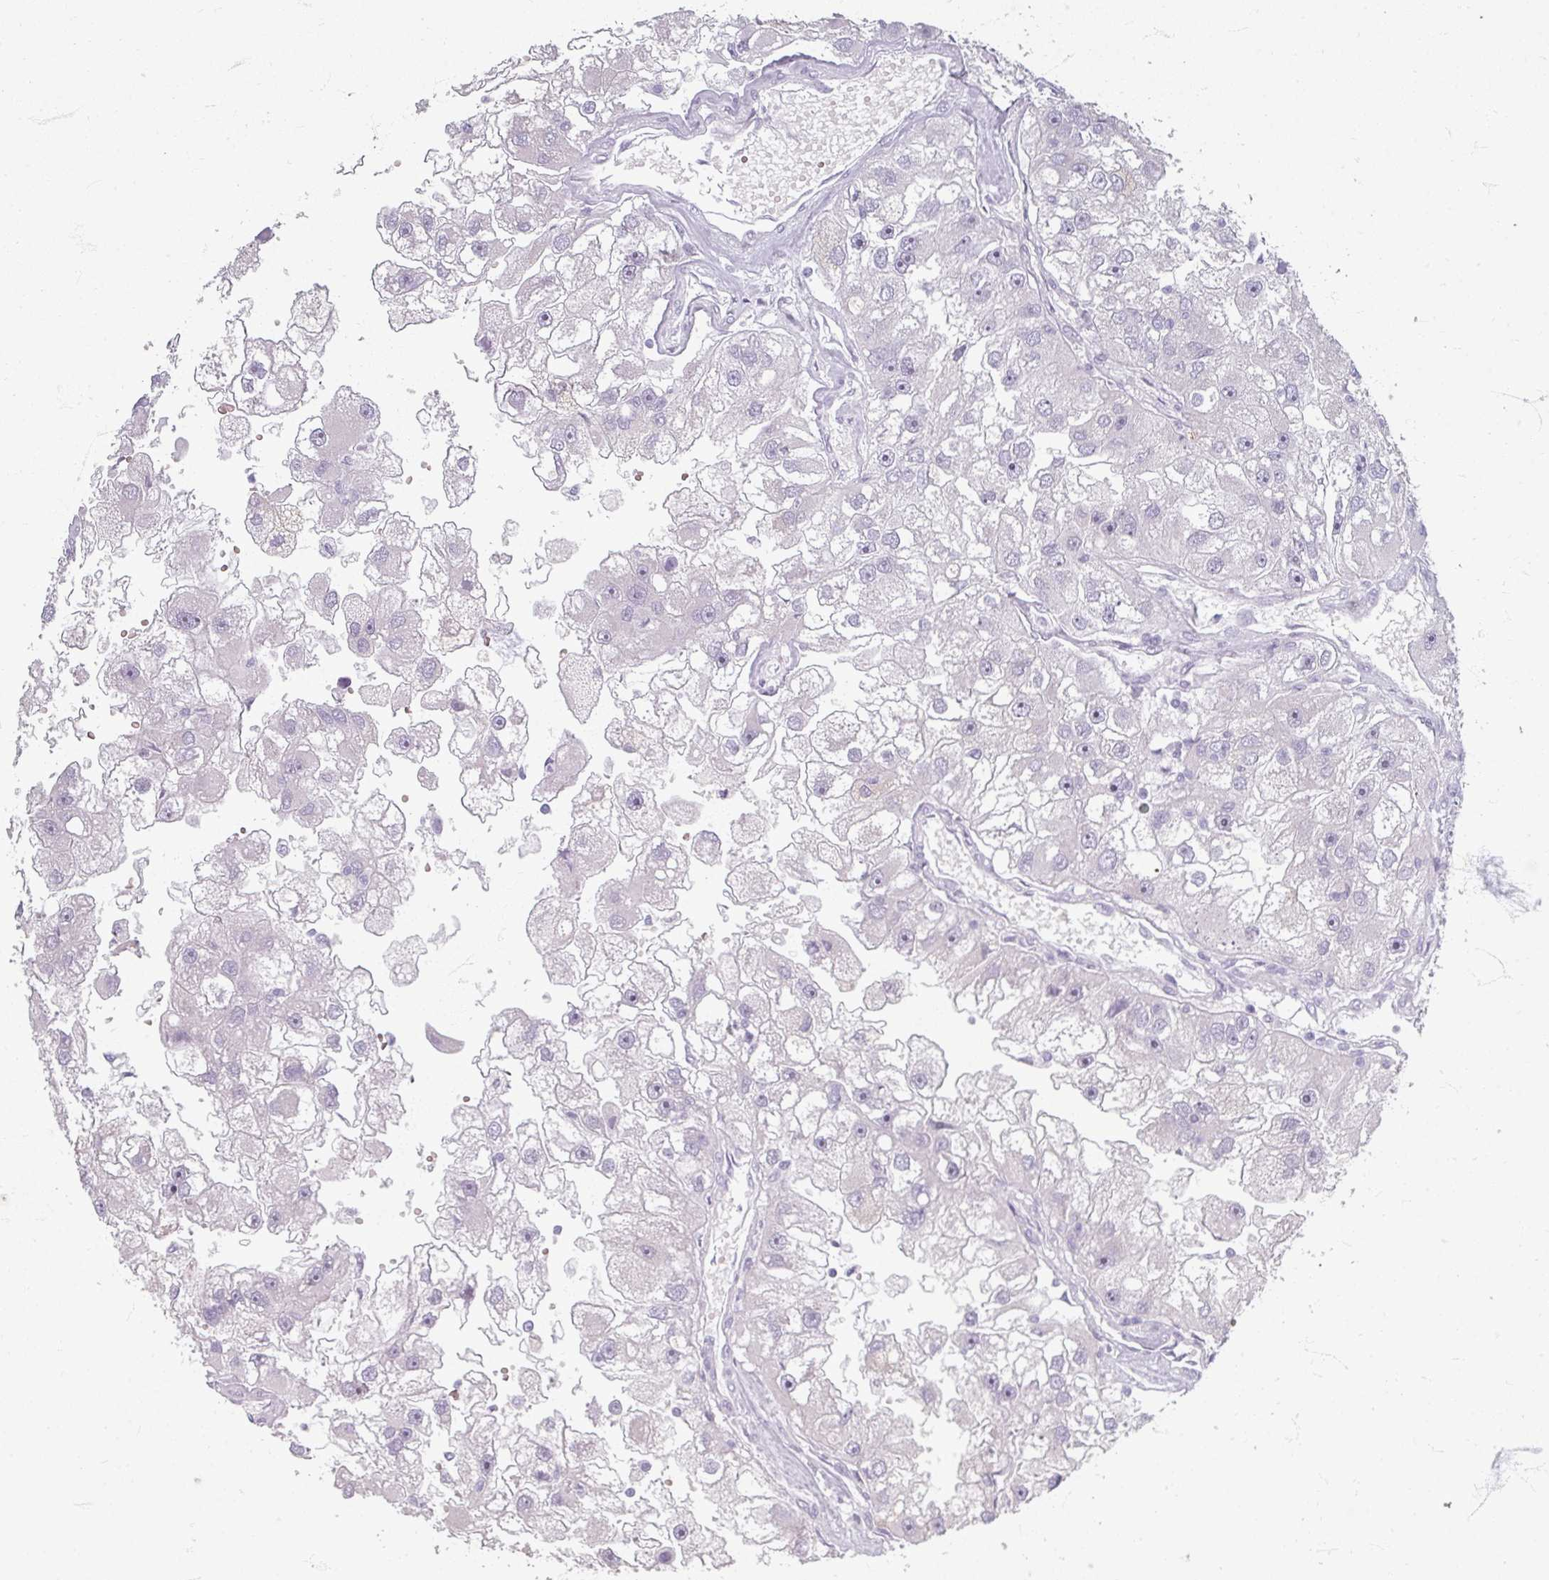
{"staining": {"intensity": "negative", "quantity": "none", "location": "none"}, "tissue": "renal cancer", "cell_type": "Tumor cells", "image_type": "cancer", "snomed": [{"axis": "morphology", "description": "Adenocarcinoma, NOS"}, {"axis": "topography", "description": "Kidney"}], "caption": "This is an immunohistochemistry (IHC) histopathology image of human renal adenocarcinoma. There is no expression in tumor cells.", "gene": "ZNF878", "patient": {"sex": "male", "age": 63}}